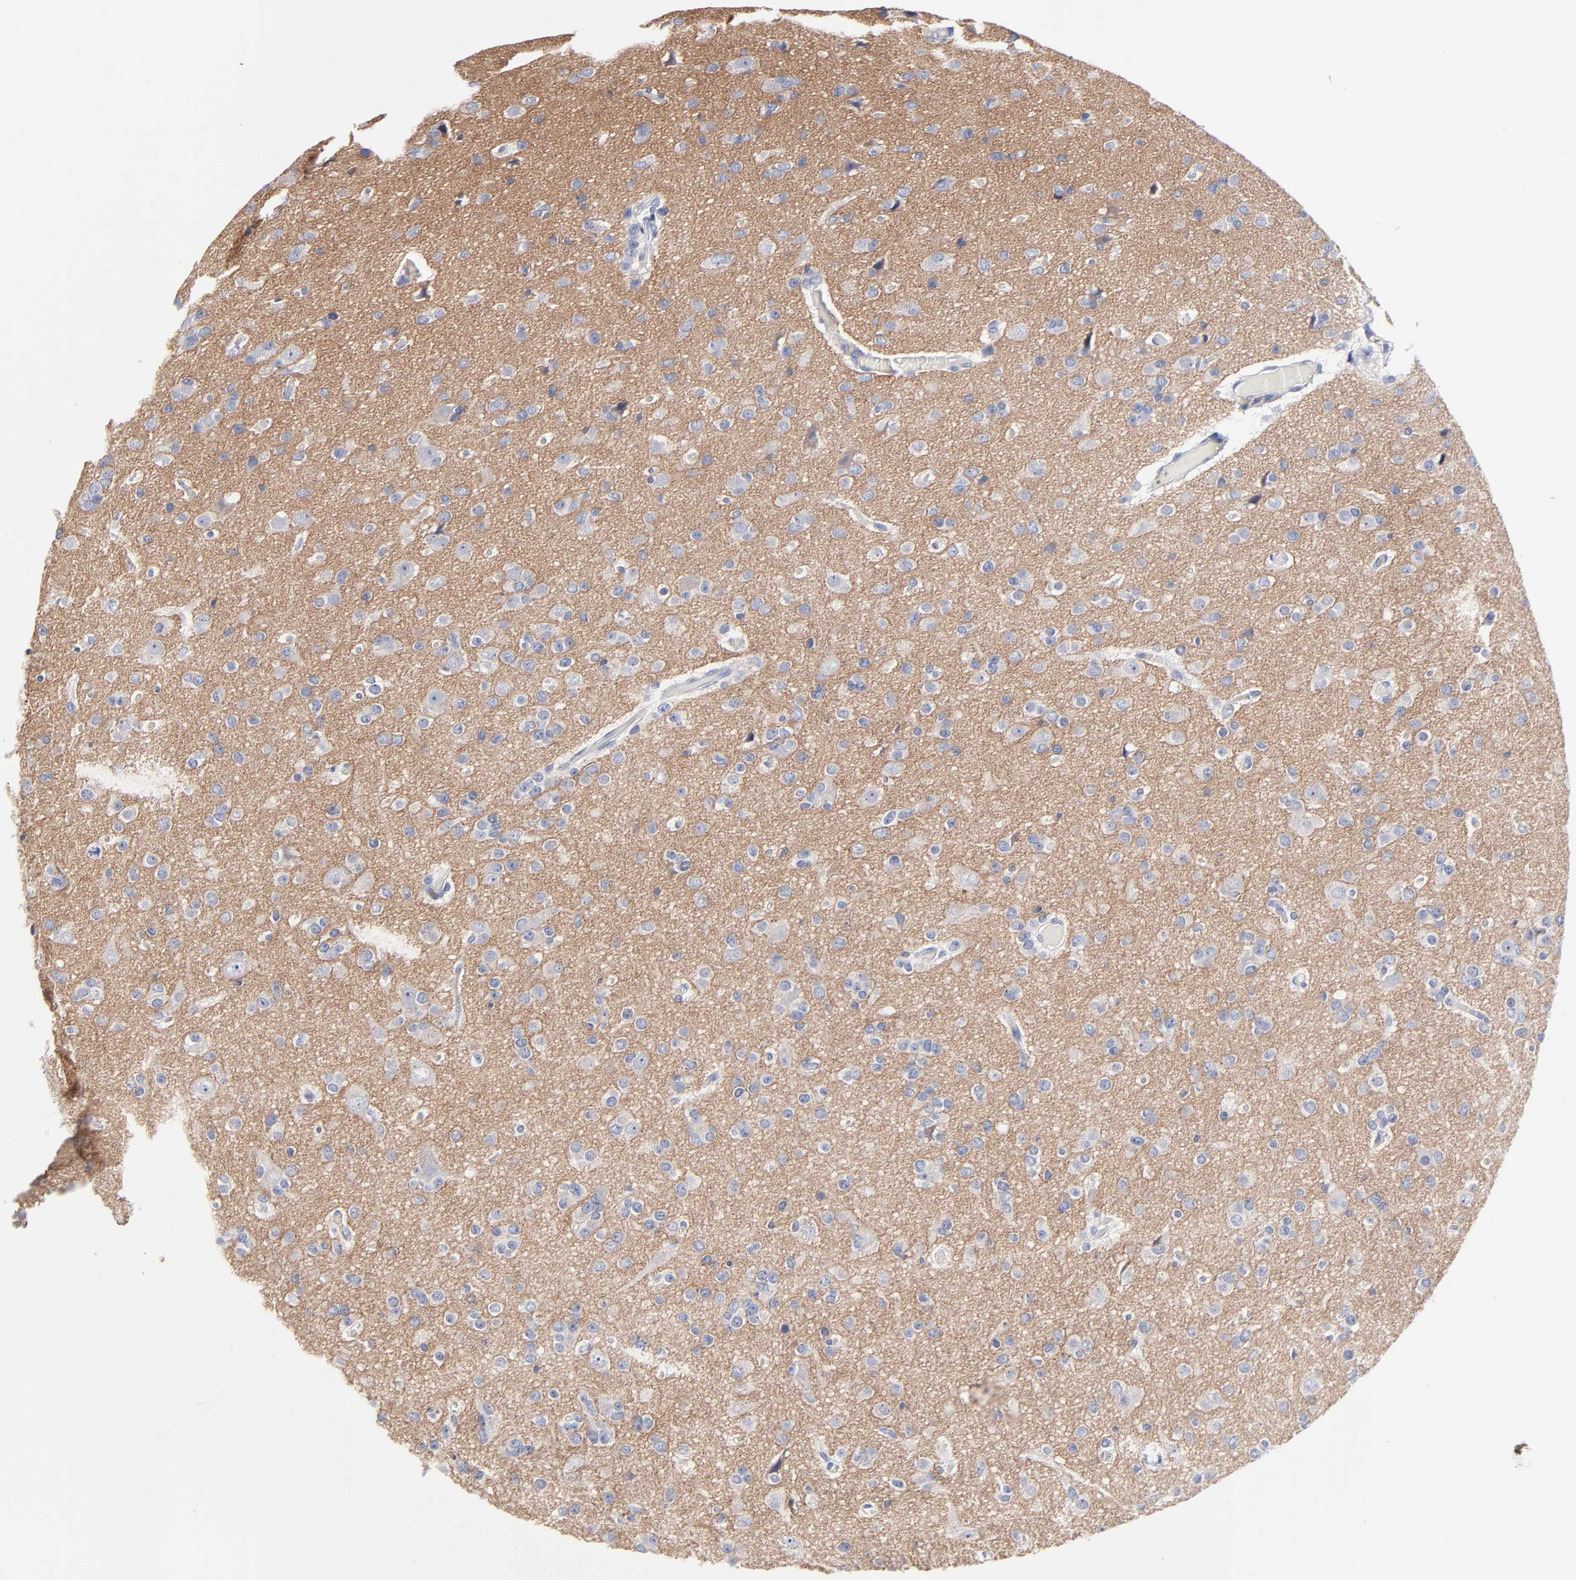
{"staining": {"intensity": "negative", "quantity": "none", "location": "none"}, "tissue": "glioma", "cell_type": "Tumor cells", "image_type": "cancer", "snomed": [{"axis": "morphology", "description": "Glioma, malignant, Low grade"}, {"axis": "topography", "description": "Brain"}], "caption": "IHC micrograph of malignant glioma (low-grade) stained for a protein (brown), which shows no positivity in tumor cells. (DAB immunohistochemistry (IHC) visualized using brightfield microscopy, high magnification).", "gene": "CXADR", "patient": {"sex": "male", "age": 42}}